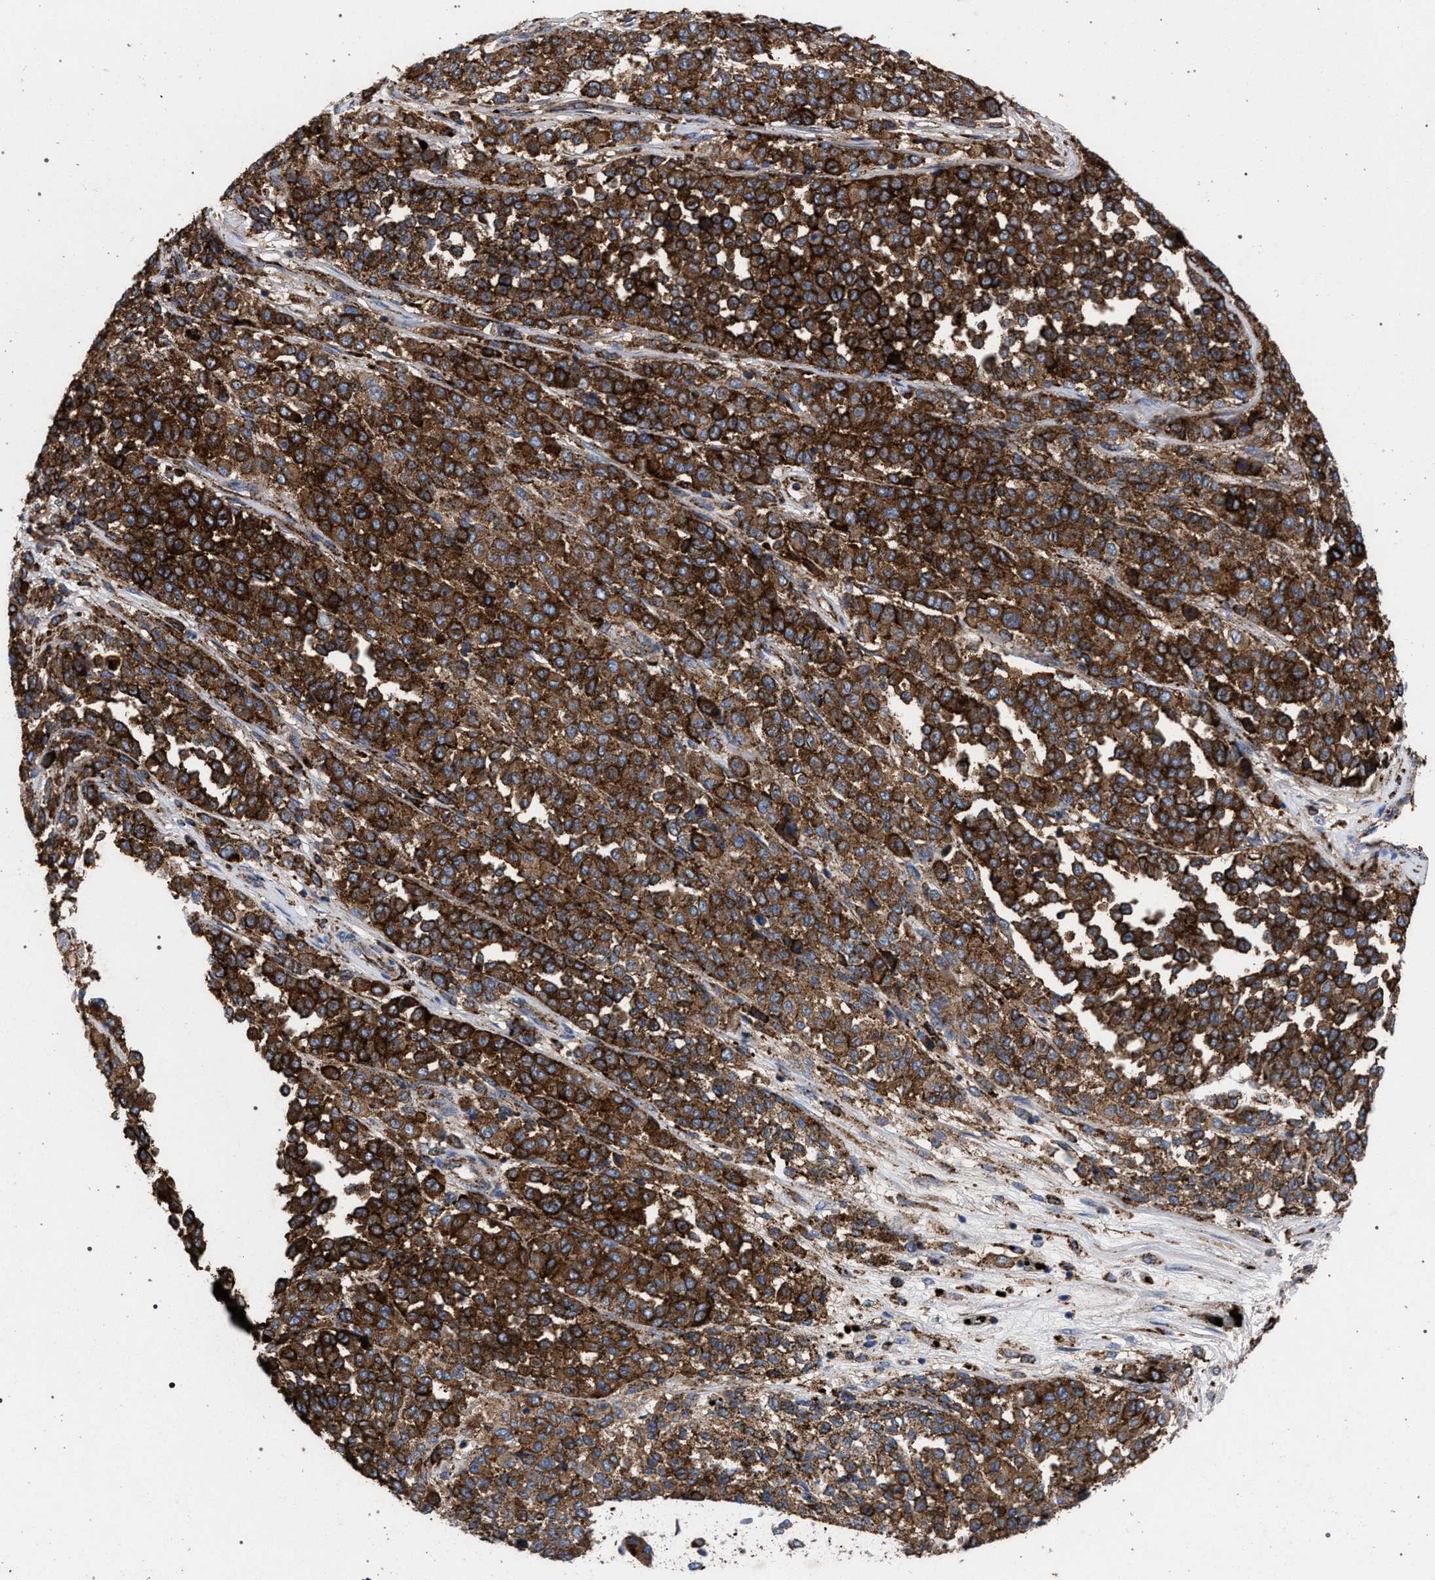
{"staining": {"intensity": "strong", "quantity": ">75%", "location": "cytoplasmic/membranous"}, "tissue": "melanoma", "cell_type": "Tumor cells", "image_type": "cancer", "snomed": [{"axis": "morphology", "description": "Malignant melanoma, Metastatic site"}, {"axis": "topography", "description": "Pancreas"}], "caption": "Protein positivity by IHC exhibits strong cytoplasmic/membranous staining in about >75% of tumor cells in melanoma.", "gene": "PPT1", "patient": {"sex": "female", "age": 30}}